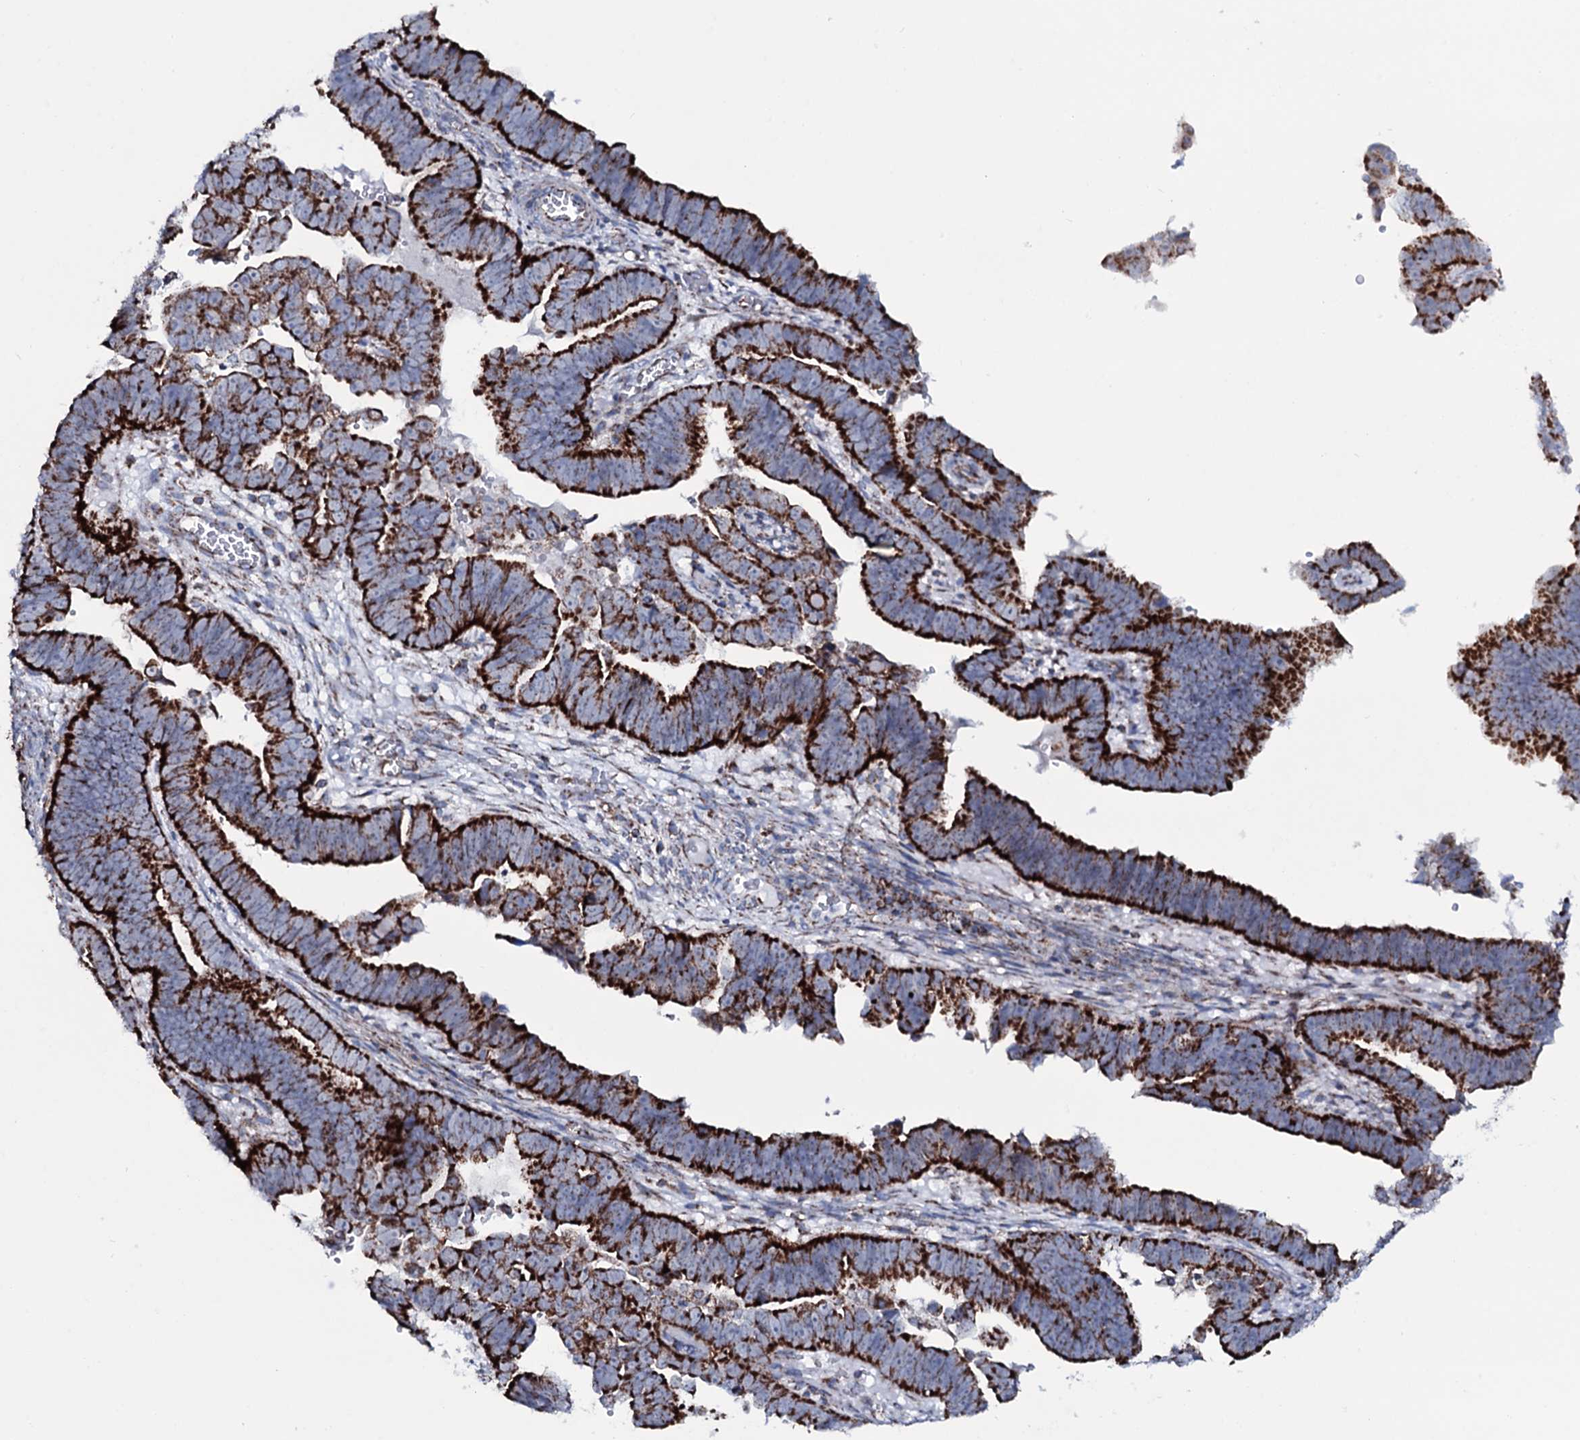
{"staining": {"intensity": "strong", "quantity": ">75%", "location": "cytoplasmic/membranous"}, "tissue": "endometrial cancer", "cell_type": "Tumor cells", "image_type": "cancer", "snomed": [{"axis": "morphology", "description": "Adenocarcinoma, NOS"}, {"axis": "topography", "description": "Endometrium"}], "caption": "An image of endometrial cancer stained for a protein displays strong cytoplasmic/membranous brown staining in tumor cells.", "gene": "MRPS35", "patient": {"sex": "female", "age": 75}}